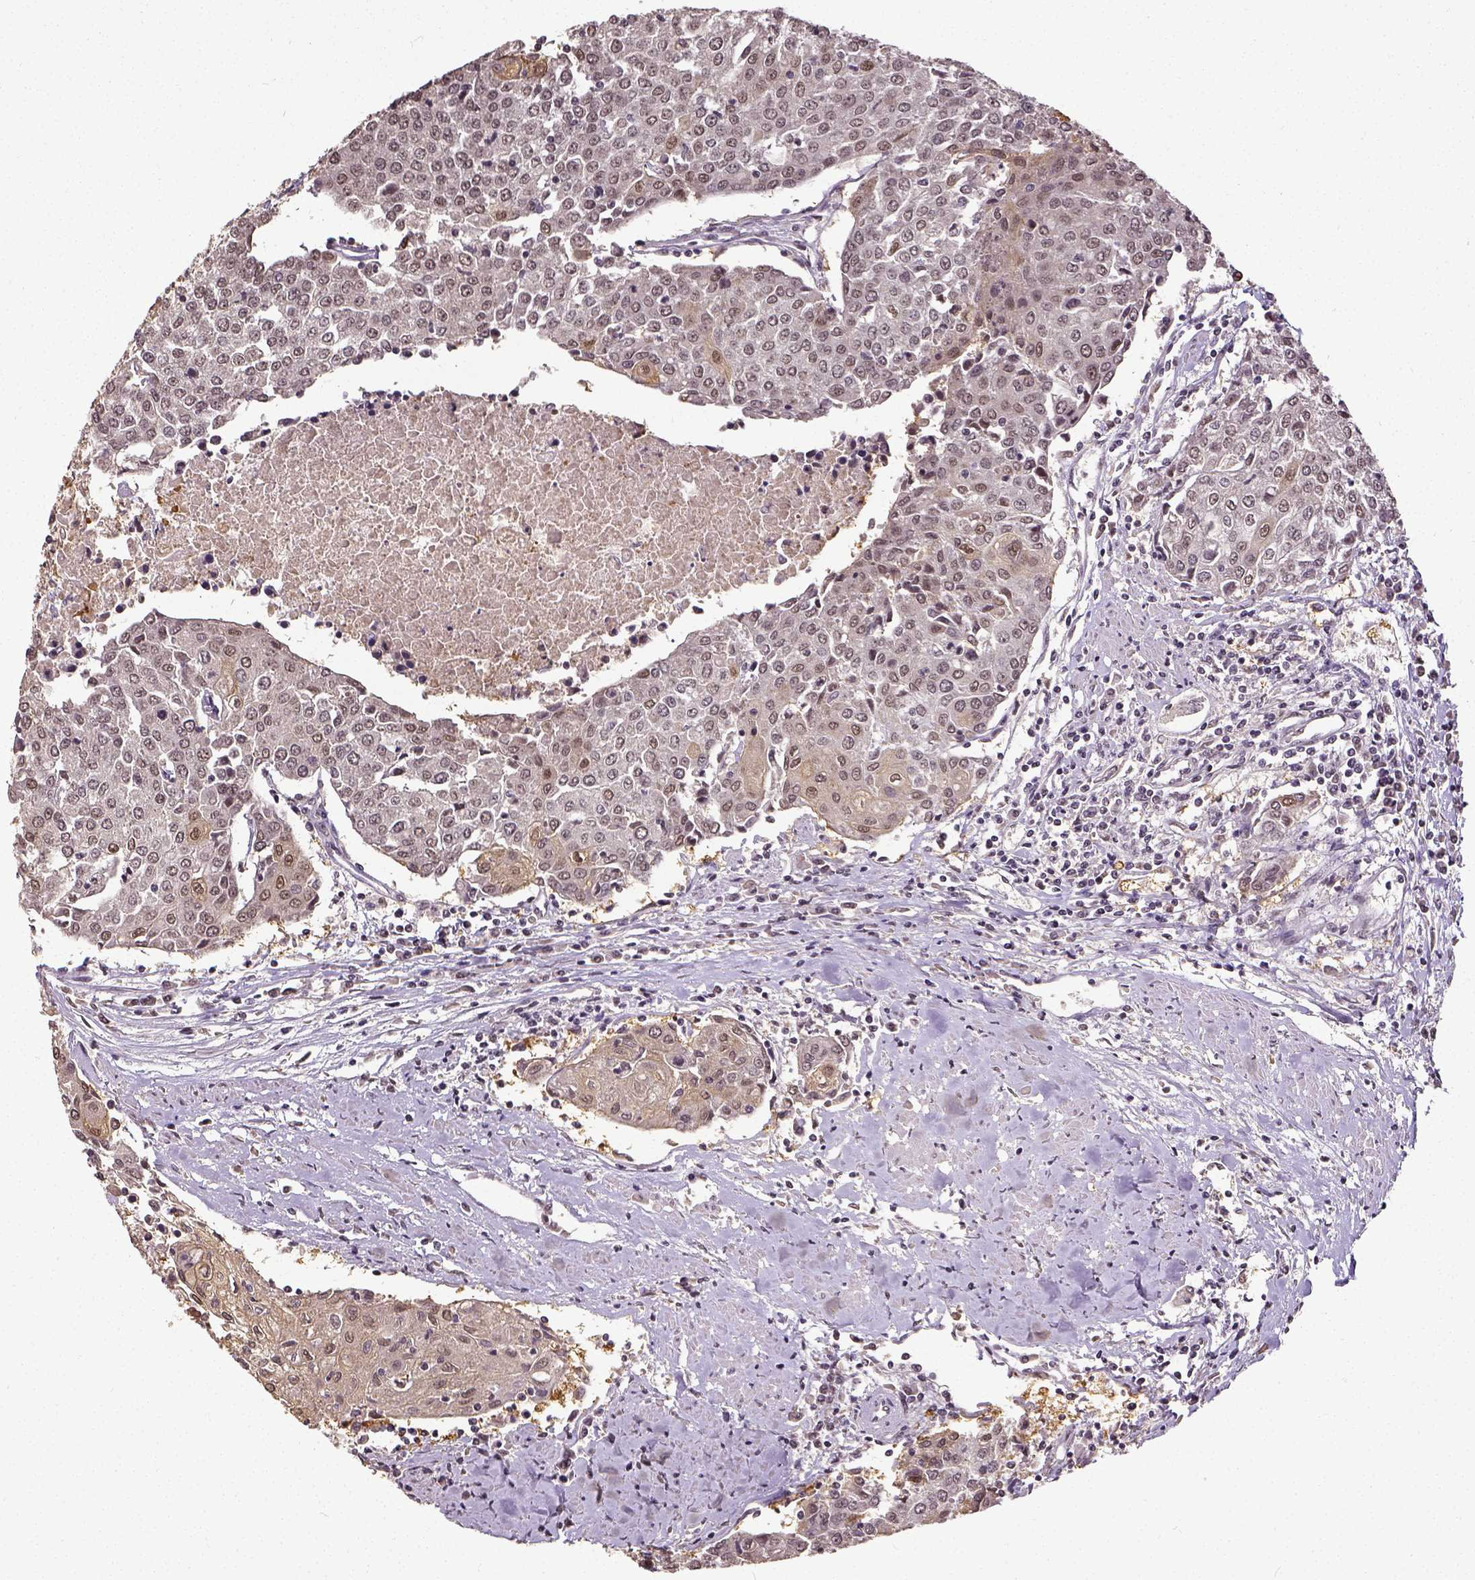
{"staining": {"intensity": "weak", "quantity": "25%-75%", "location": "nuclear"}, "tissue": "urothelial cancer", "cell_type": "Tumor cells", "image_type": "cancer", "snomed": [{"axis": "morphology", "description": "Urothelial carcinoma, High grade"}, {"axis": "topography", "description": "Urinary bladder"}], "caption": "IHC micrograph of neoplastic tissue: human urothelial cancer stained using immunohistochemistry demonstrates low levels of weak protein expression localized specifically in the nuclear of tumor cells, appearing as a nuclear brown color.", "gene": "ATRX", "patient": {"sex": "female", "age": 85}}